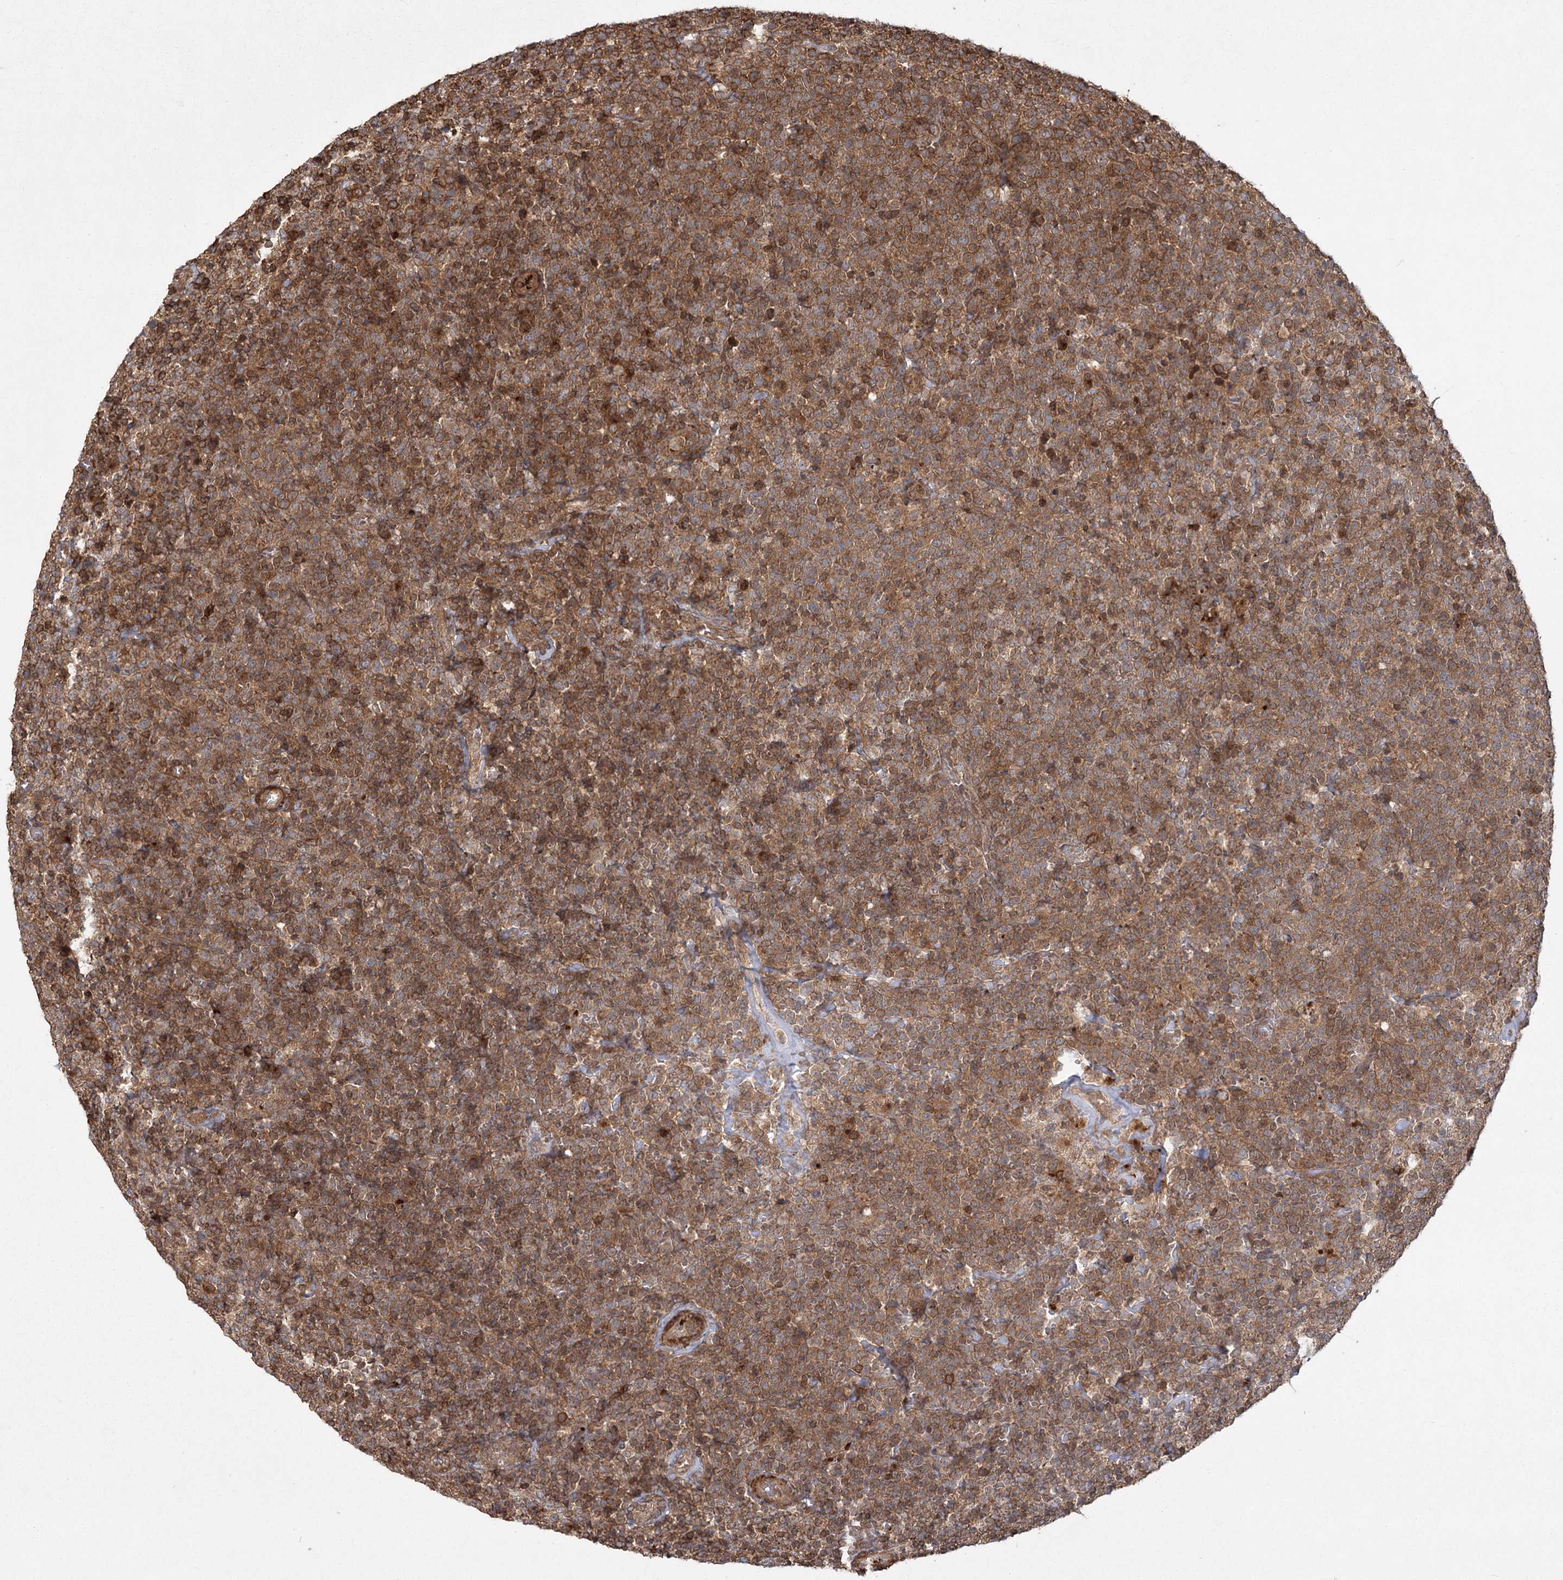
{"staining": {"intensity": "moderate", "quantity": ">75%", "location": "cytoplasmic/membranous"}, "tissue": "lymphoma", "cell_type": "Tumor cells", "image_type": "cancer", "snomed": [{"axis": "morphology", "description": "Malignant lymphoma, non-Hodgkin's type, High grade"}, {"axis": "topography", "description": "Lymph node"}], "caption": "Tumor cells demonstrate moderate cytoplasmic/membranous positivity in about >75% of cells in lymphoma. The staining is performed using DAB brown chromogen to label protein expression. The nuclei are counter-stained blue using hematoxylin.", "gene": "MDFIC", "patient": {"sex": "male", "age": 61}}